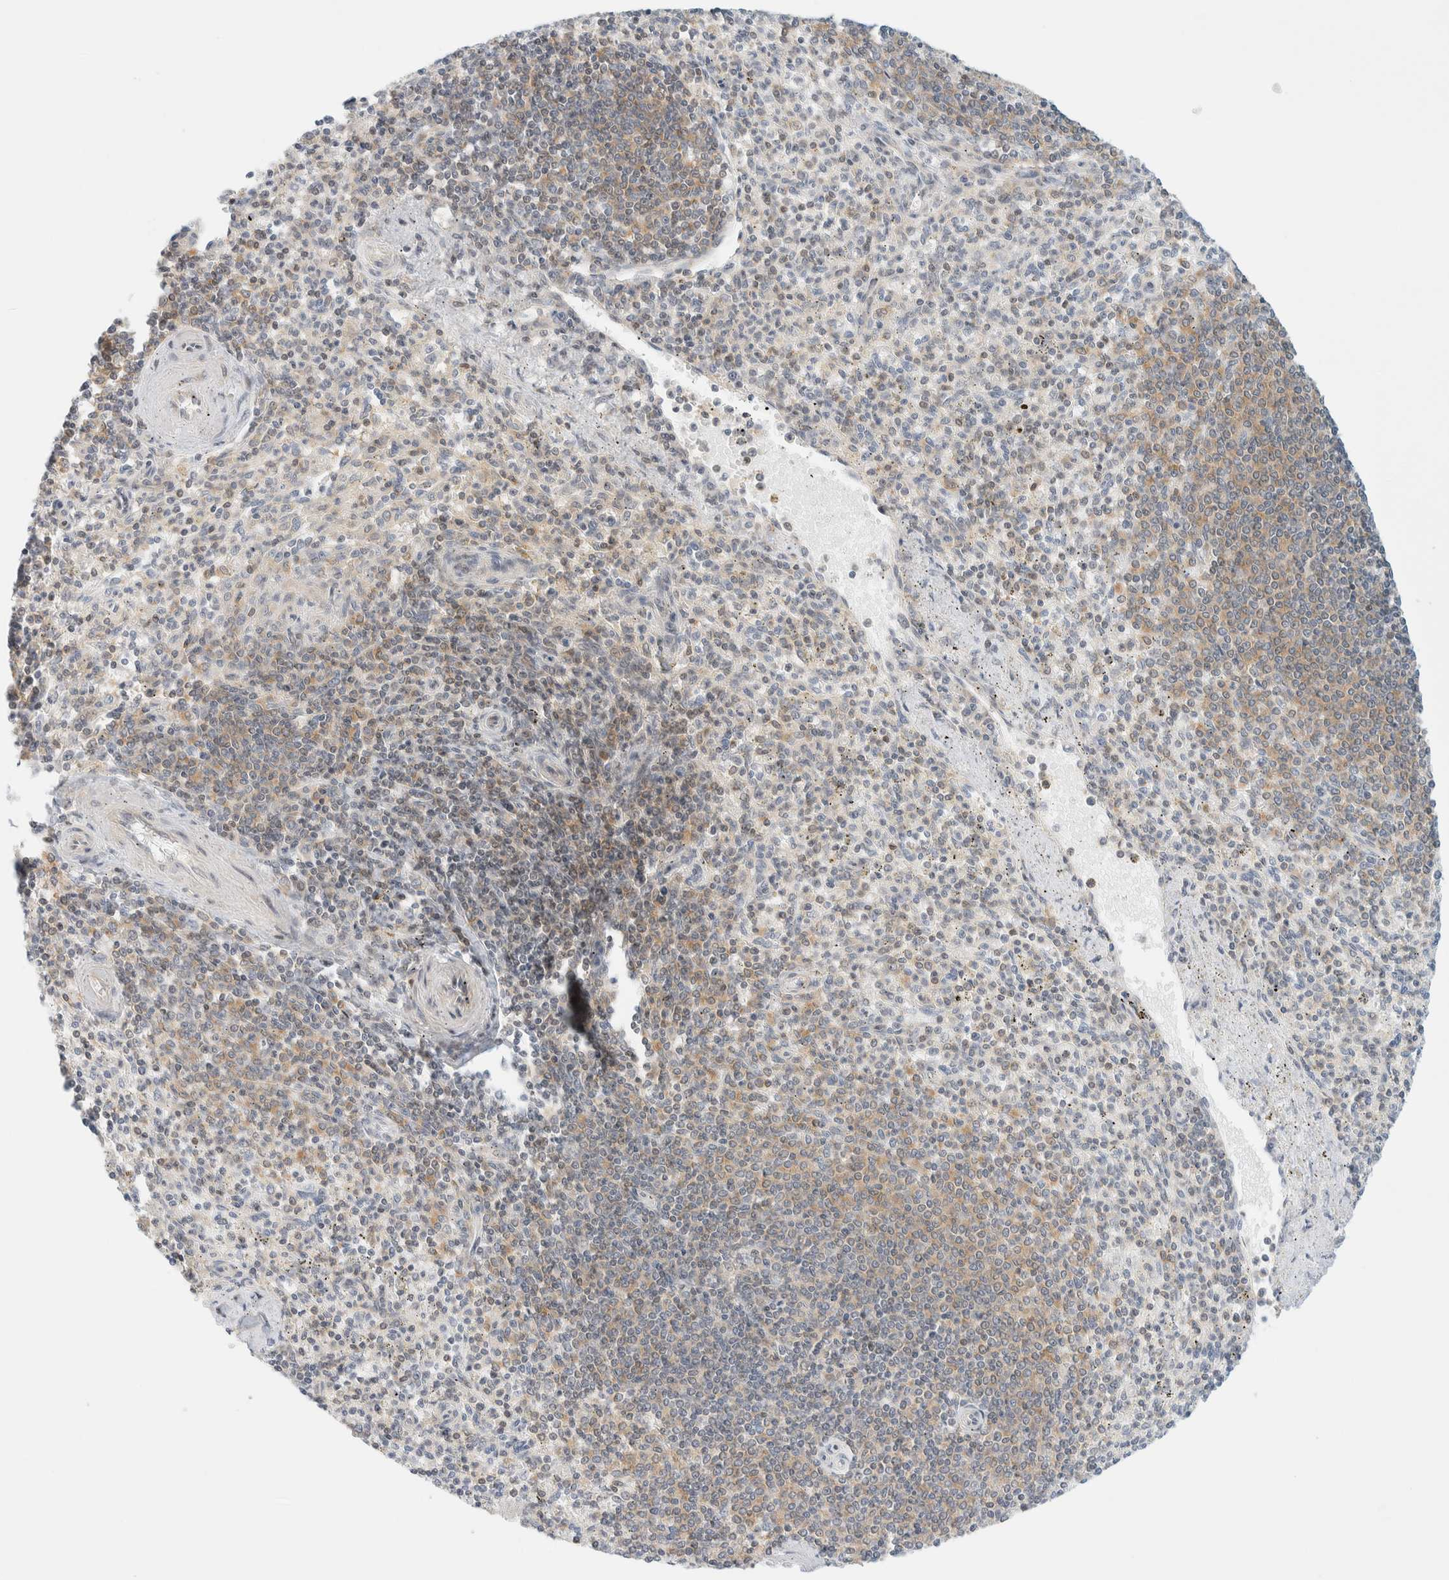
{"staining": {"intensity": "weak", "quantity": "25%-75%", "location": "cytoplasmic/membranous"}, "tissue": "spleen", "cell_type": "Cells in red pulp", "image_type": "normal", "snomed": [{"axis": "morphology", "description": "Normal tissue, NOS"}, {"axis": "topography", "description": "Spleen"}], "caption": "Immunohistochemical staining of unremarkable human spleen demonstrates 25%-75% levels of weak cytoplasmic/membranous protein expression in about 25%-75% of cells in red pulp.", "gene": "PCYT2", "patient": {"sex": "male", "age": 72}}